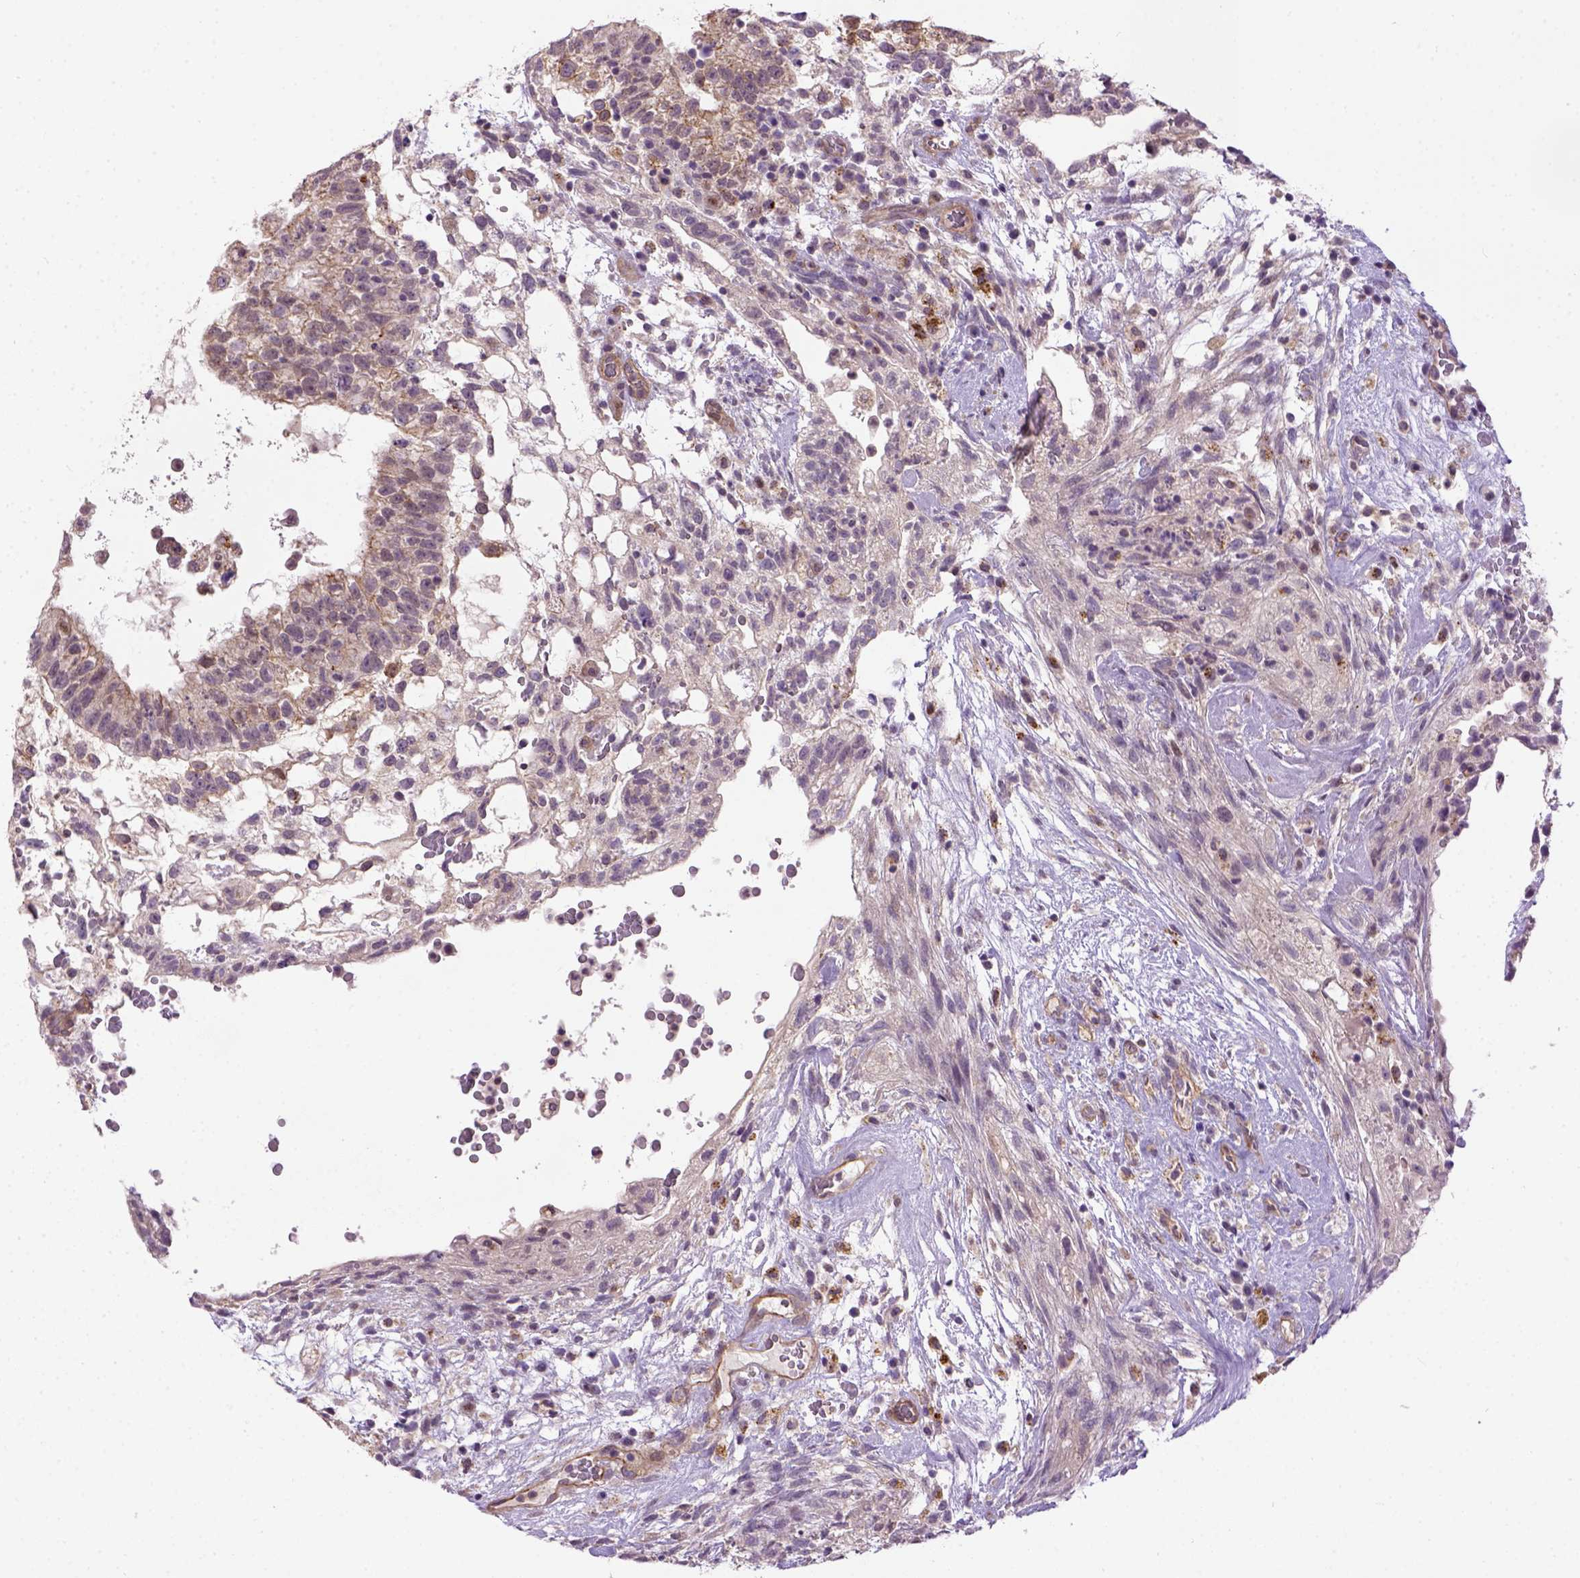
{"staining": {"intensity": "weak", "quantity": "<25%", "location": "cytoplasmic/membranous"}, "tissue": "testis cancer", "cell_type": "Tumor cells", "image_type": "cancer", "snomed": [{"axis": "morphology", "description": "Normal tissue, NOS"}, {"axis": "morphology", "description": "Carcinoma, Embryonal, NOS"}, {"axis": "topography", "description": "Testis"}], "caption": "Immunohistochemistry histopathology image of testis cancer (embryonal carcinoma) stained for a protein (brown), which shows no staining in tumor cells.", "gene": "KAZN", "patient": {"sex": "male", "age": 32}}